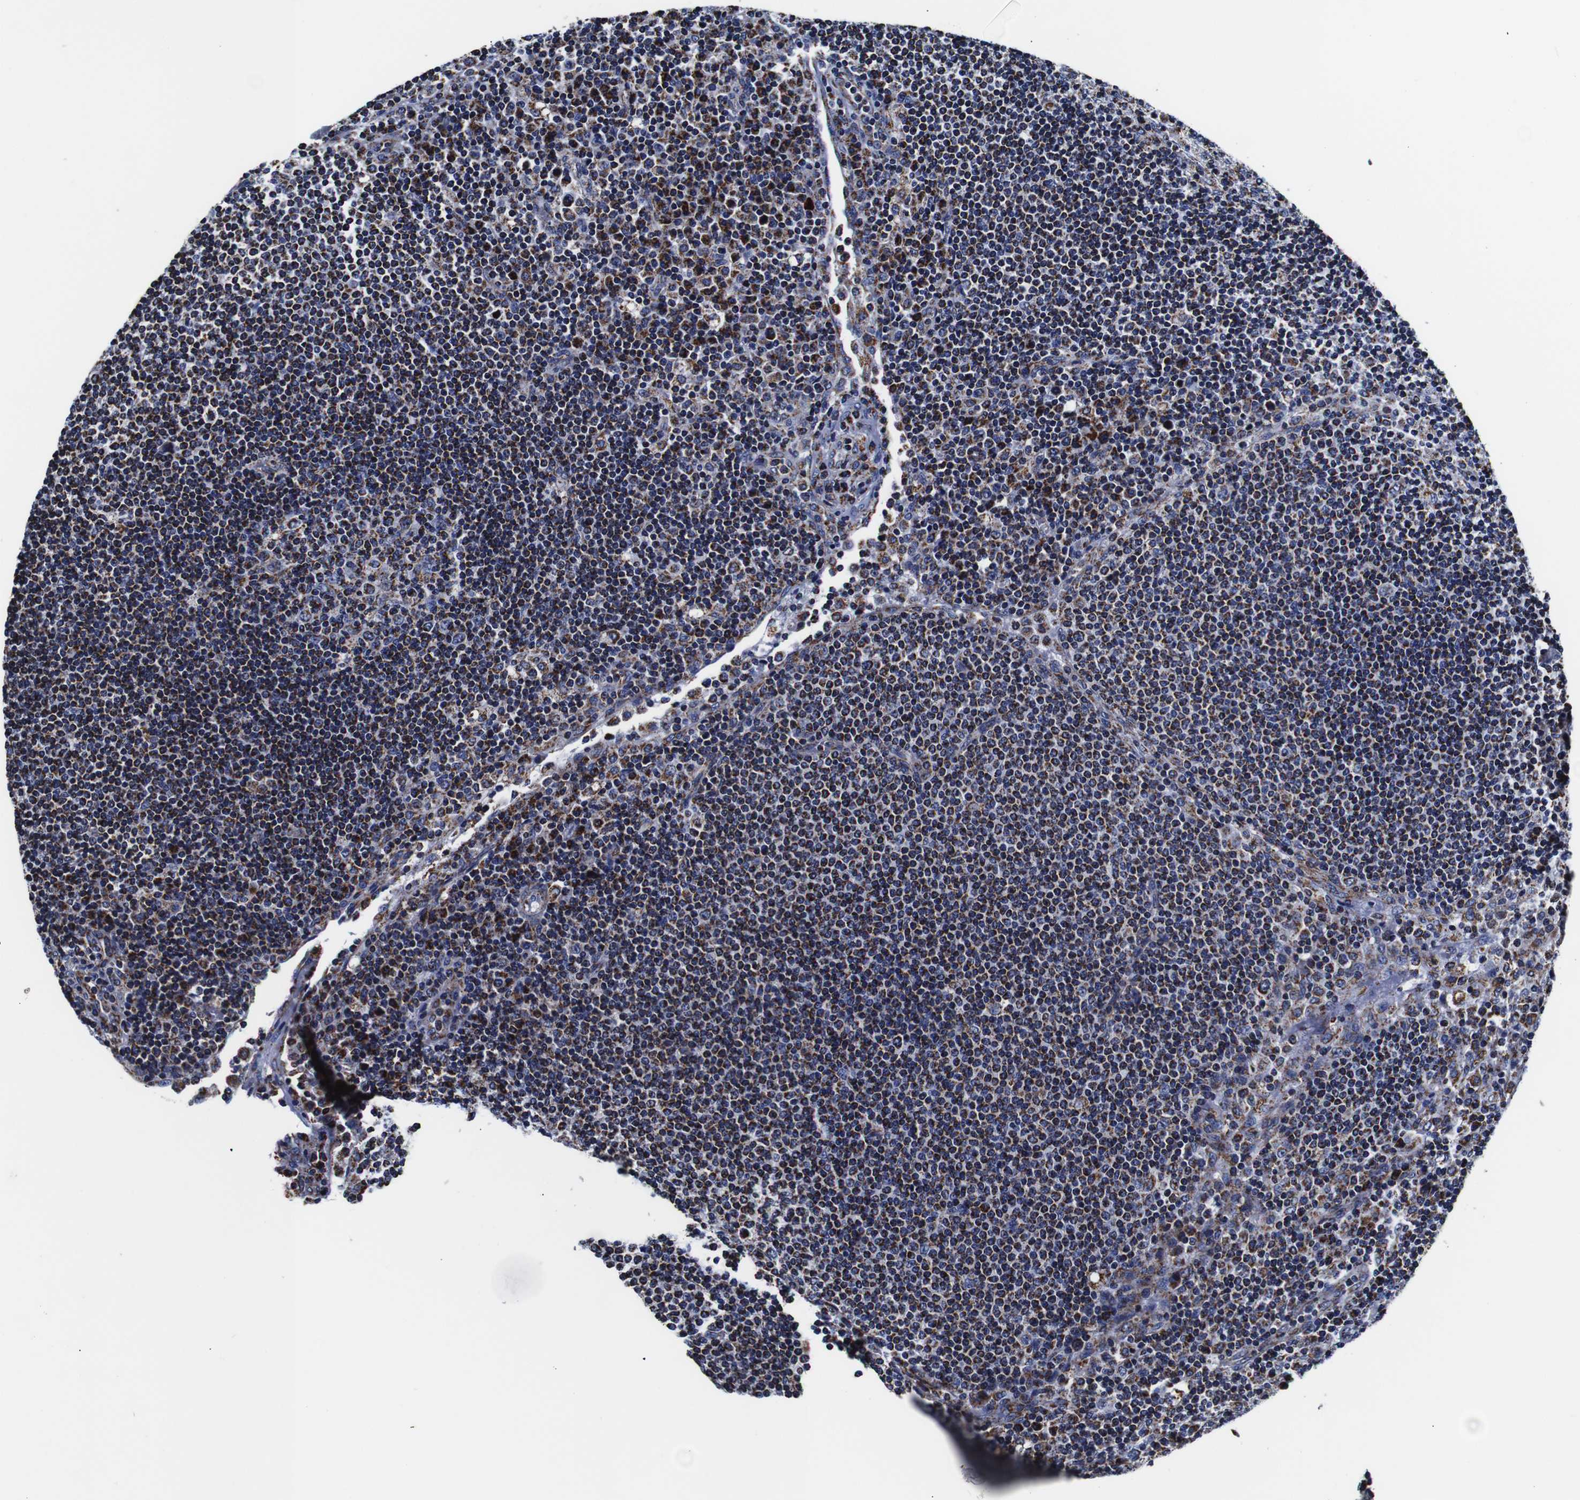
{"staining": {"intensity": "strong", "quantity": "25%-75%", "location": "cytoplasmic/membranous"}, "tissue": "lymph node", "cell_type": "Germinal center cells", "image_type": "normal", "snomed": [{"axis": "morphology", "description": "Normal tissue, NOS"}, {"axis": "topography", "description": "Lymph node"}], "caption": "DAB (3,3'-diaminobenzidine) immunohistochemical staining of benign human lymph node displays strong cytoplasmic/membranous protein expression in approximately 25%-75% of germinal center cells.", "gene": "FKBP9", "patient": {"sex": "female", "age": 53}}